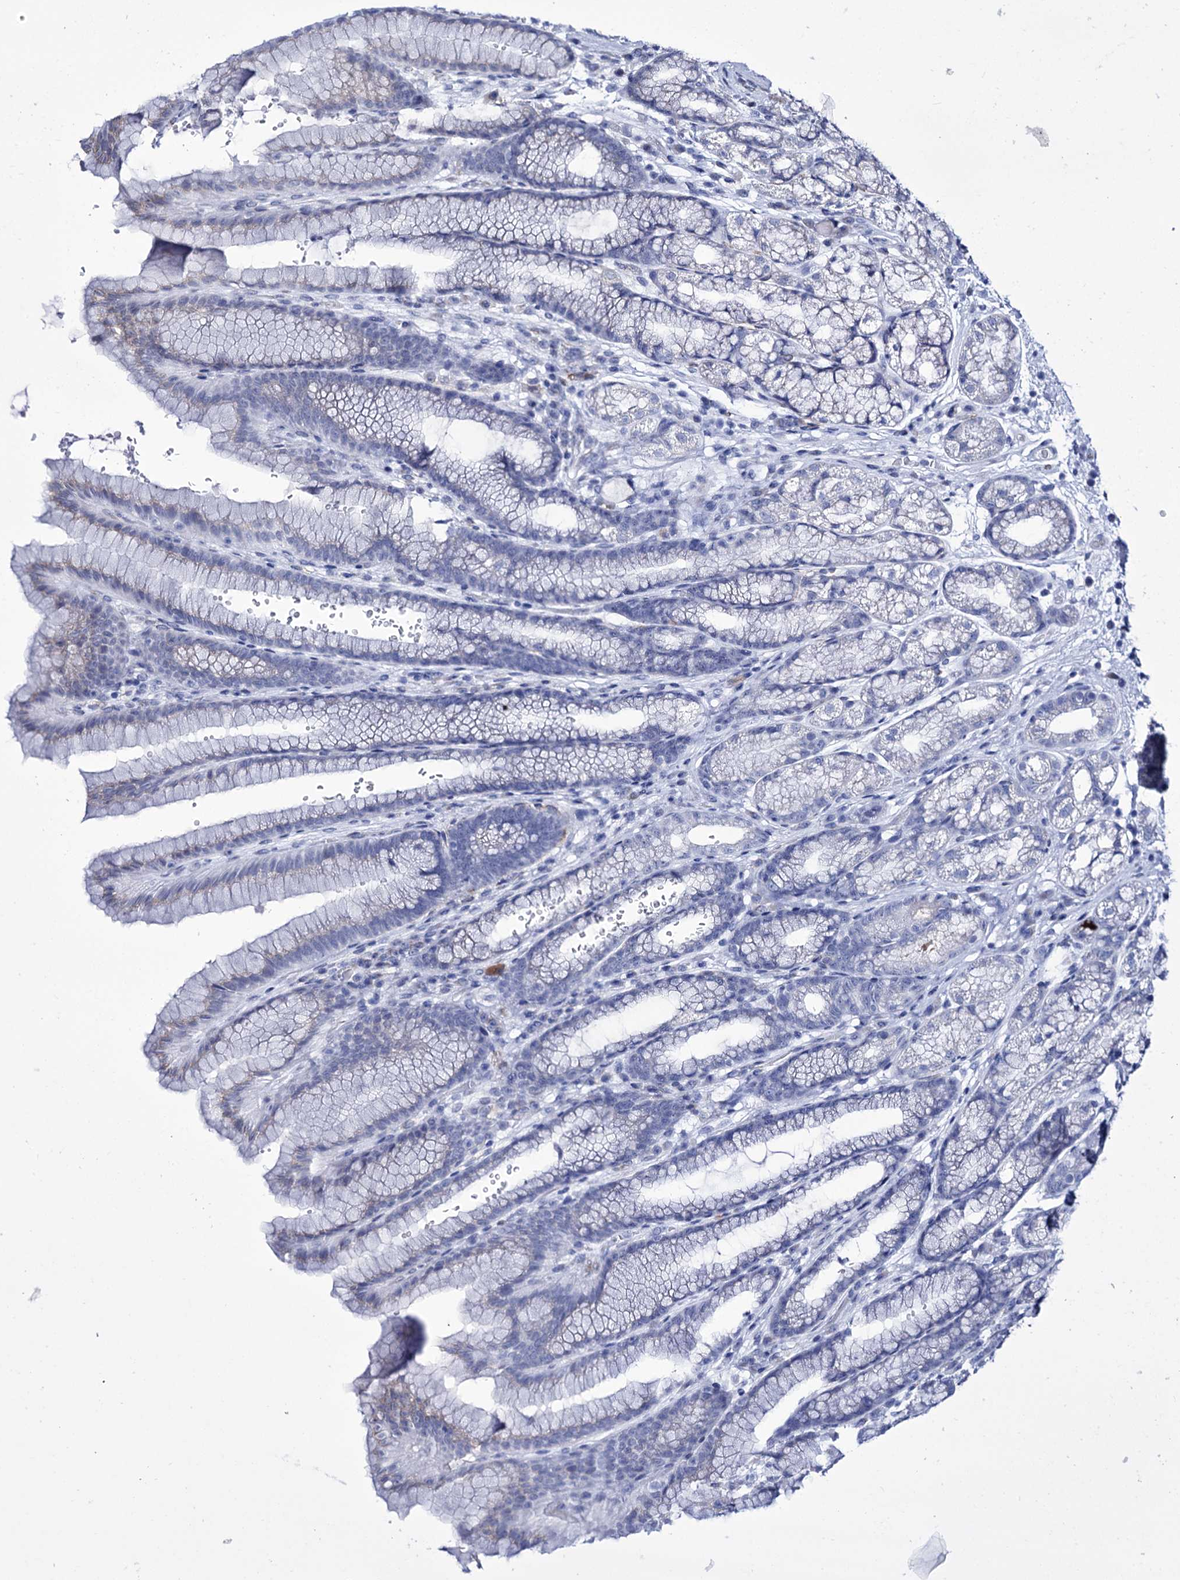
{"staining": {"intensity": "negative", "quantity": "none", "location": "none"}, "tissue": "stomach", "cell_type": "Glandular cells", "image_type": "normal", "snomed": [{"axis": "morphology", "description": "Normal tissue, NOS"}, {"axis": "morphology", "description": "Adenocarcinoma, NOS"}, {"axis": "topography", "description": "Stomach"}], "caption": "There is no significant expression in glandular cells of stomach. (Immunohistochemistry (ihc), brightfield microscopy, high magnification).", "gene": "ZC3H12C", "patient": {"sex": "male", "age": 57}}